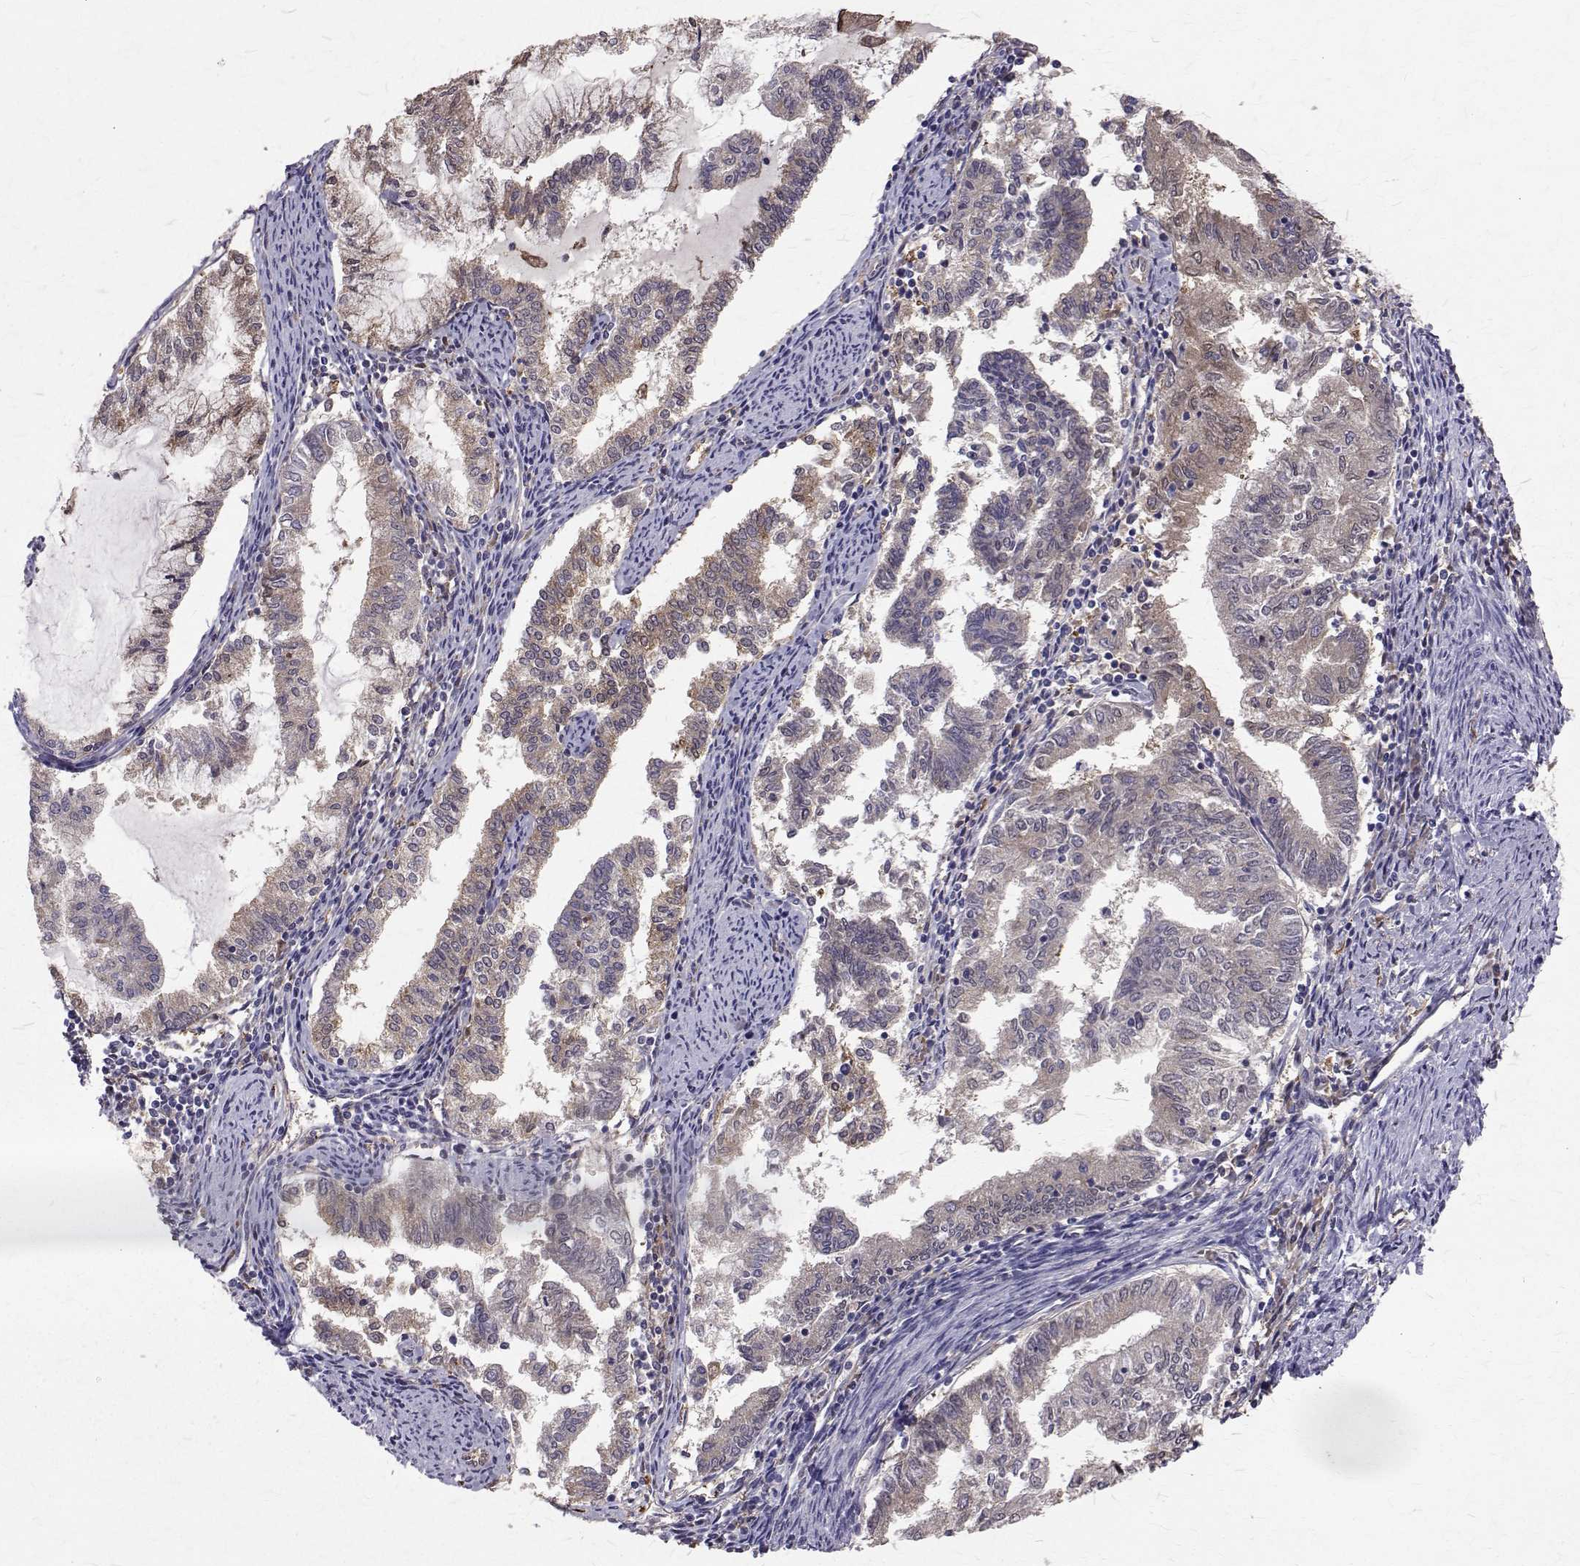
{"staining": {"intensity": "weak", "quantity": "25%-75%", "location": "cytoplasmic/membranous"}, "tissue": "endometrial cancer", "cell_type": "Tumor cells", "image_type": "cancer", "snomed": [{"axis": "morphology", "description": "Adenocarcinoma, NOS"}, {"axis": "topography", "description": "Endometrium"}], "caption": "A low amount of weak cytoplasmic/membranous positivity is identified in approximately 25%-75% of tumor cells in endometrial adenocarcinoma tissue.", "gene": "FARSB", "patient": {"sex": "female", "age": 79}}